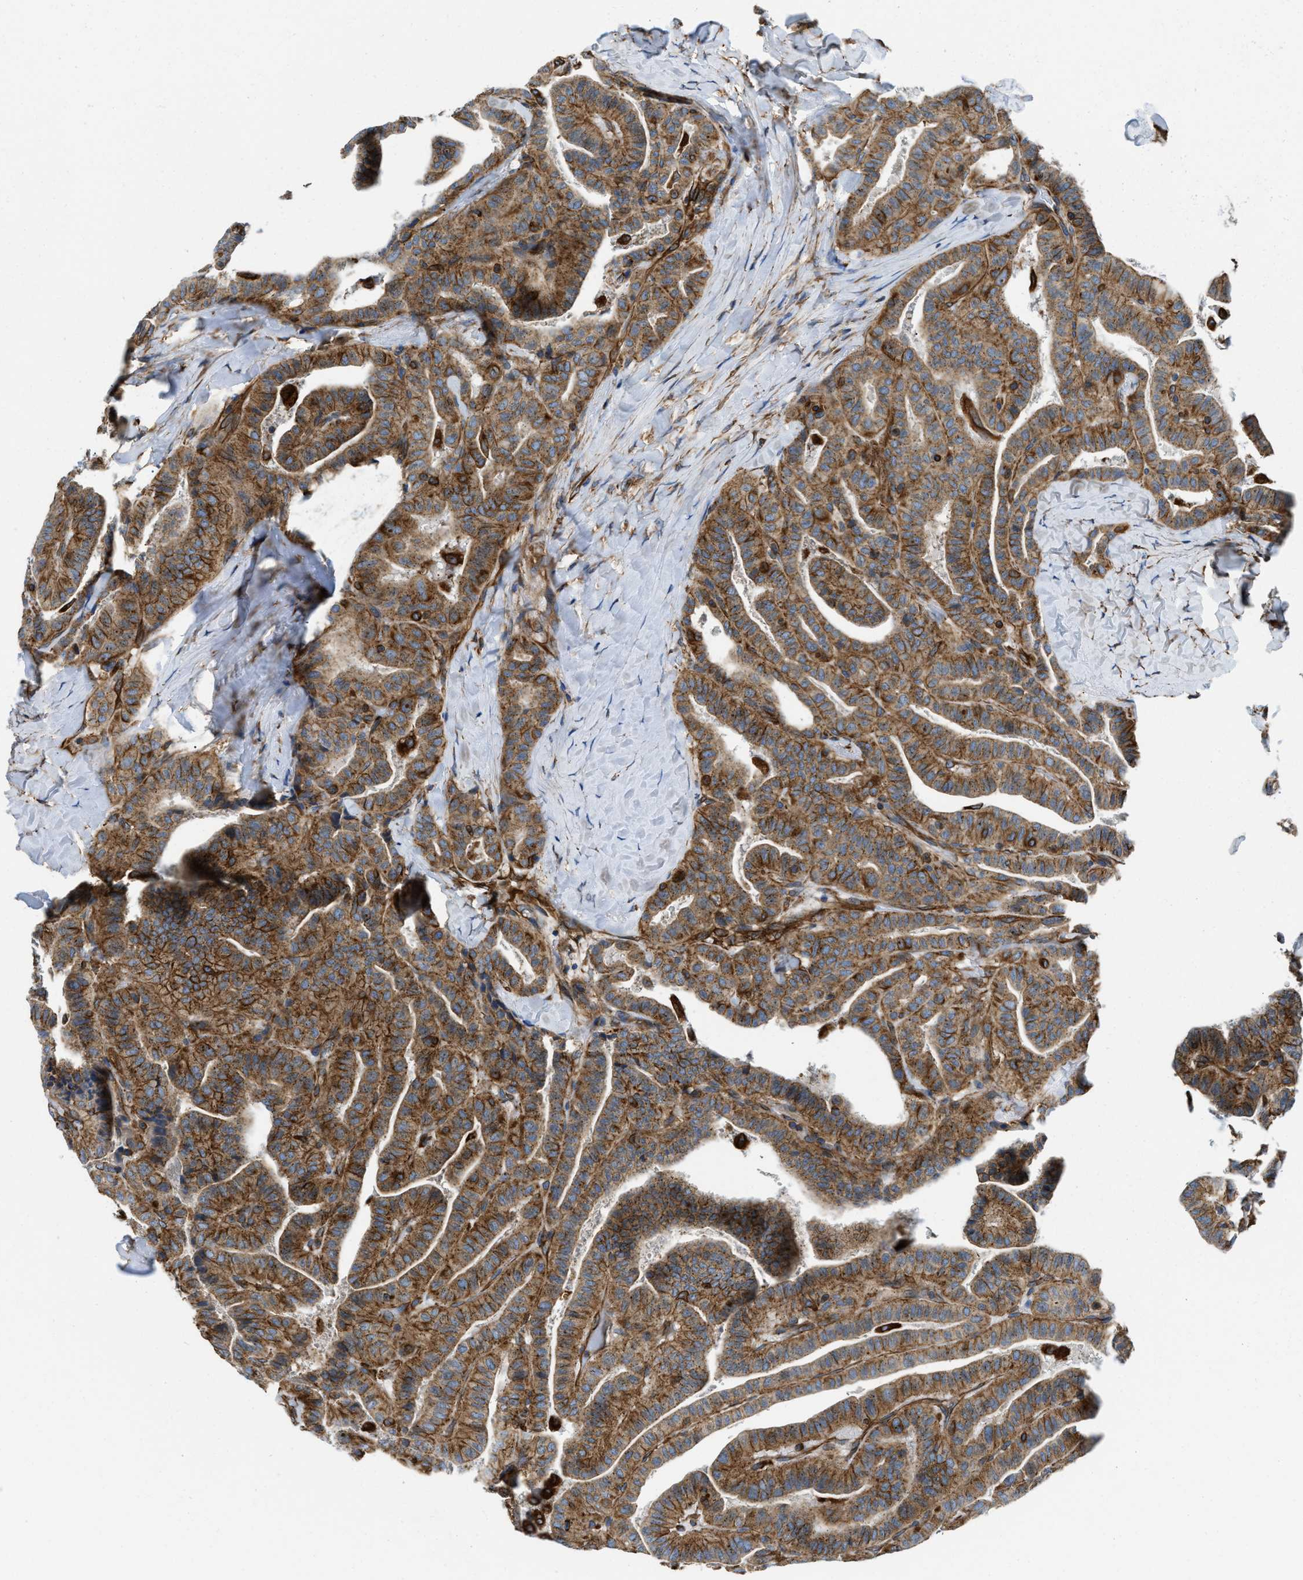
{"staining": {"intensity": "moderate", "quantity": ">75%", "location": "cytoplasmic/membranous"}, "tissue": "thyroid cancer", "cell_type": "Tumor cells", "image_type": "cancer", "snomed": [{"axis": "morphology", "description": "Papillary adenocarcinoma, NOS"}, {"axis": "topography", "description": "Thyroid gland"}], "caption": "Protein expression analysis of thyroid cancer (papillary adenocarcinoma) reveals moderate cytoplasmic/membranous staining in approximately >75% of tumor cells.", "gene": "HSD17B12", "patient": {"sex": "male", "age": 77}}